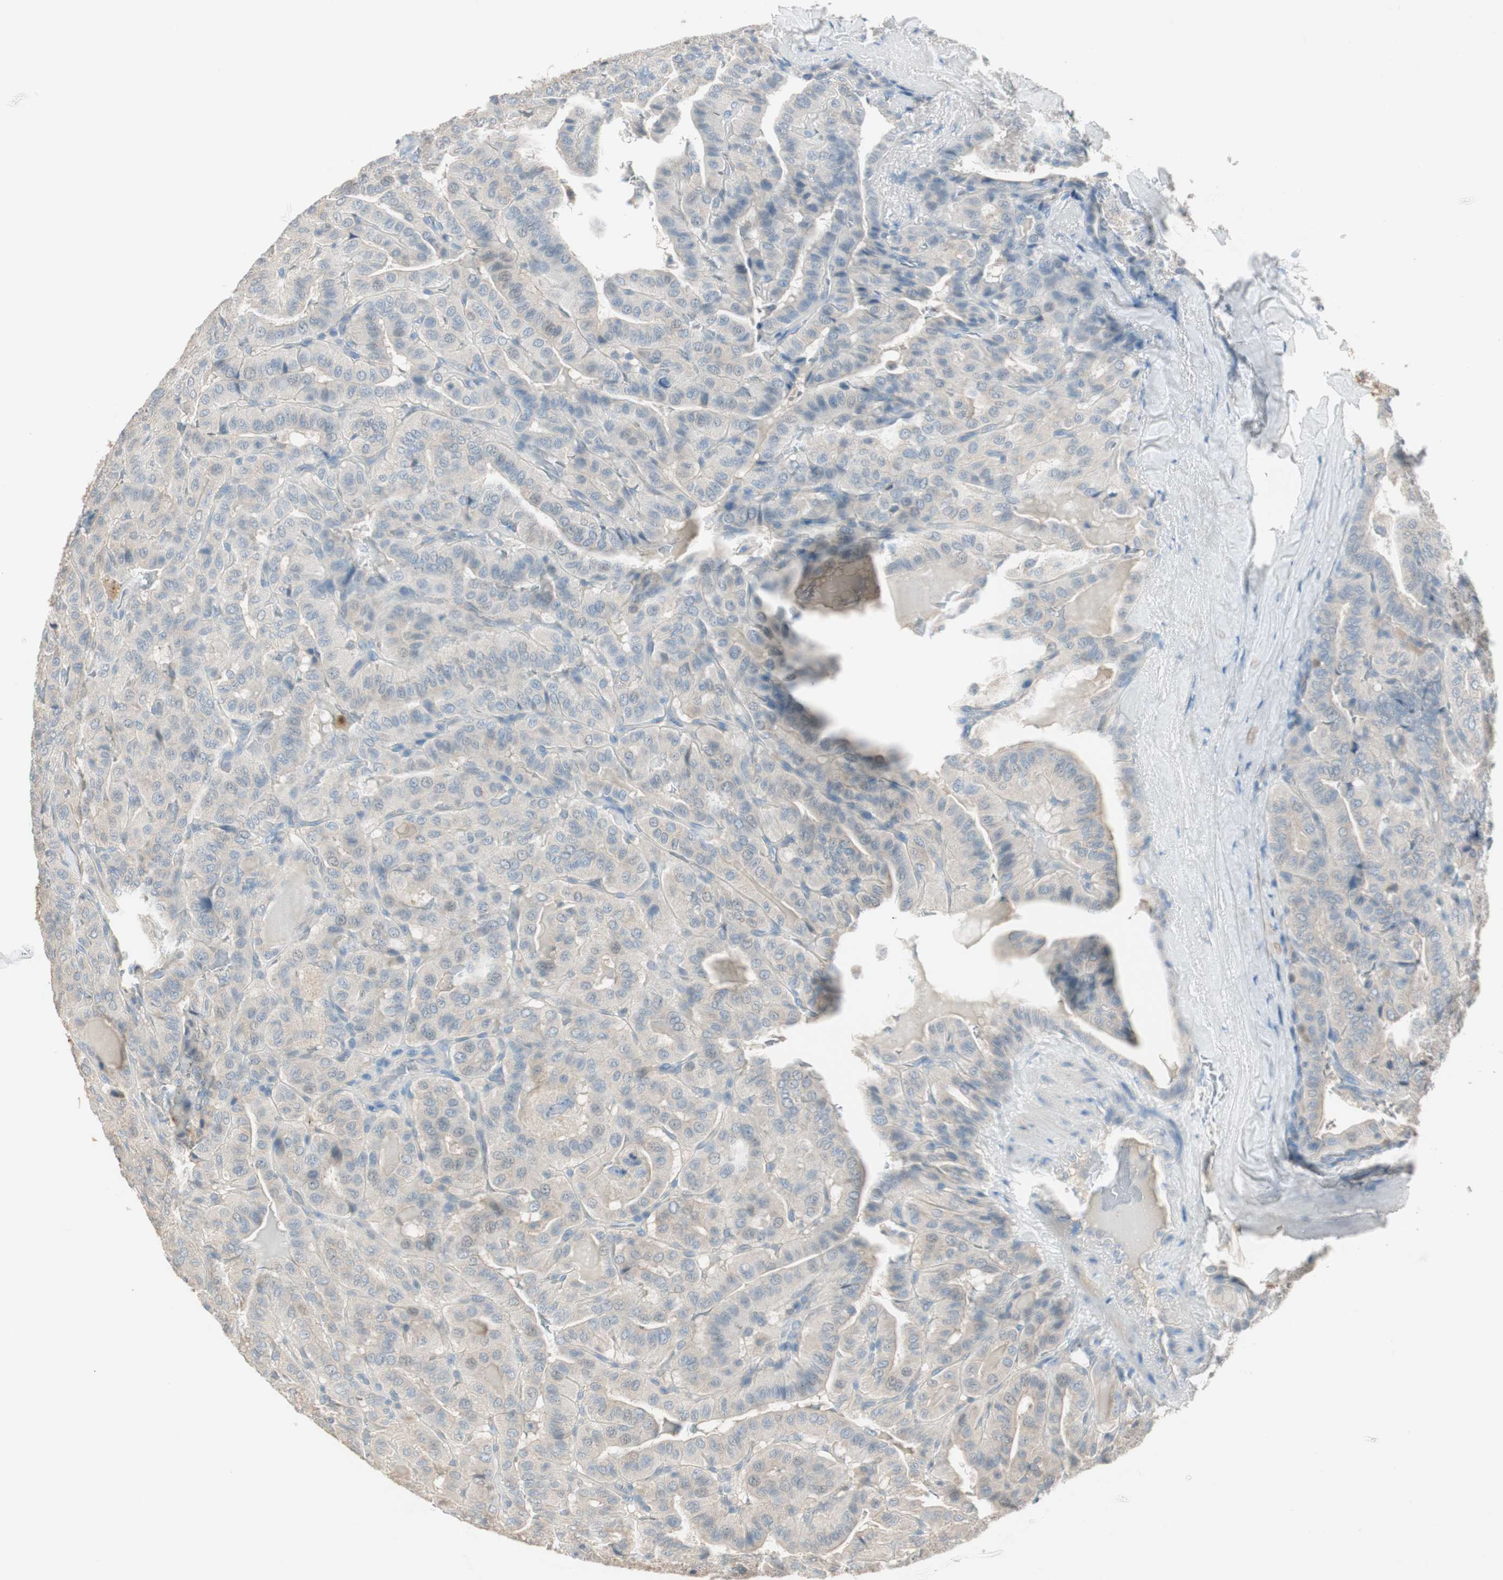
{"staining": {"intensity": "weak", "quantity": "25%-75%", "location": "cytoplasmic/membranous"}, "tissue": "thyroid cancer", "cell_type": "Tumor cells", "image_type": "cancer", "snomed": [{"axis": "morphology", "description": "Papillary adenocarcinoma, NOS"}, {"axis": "topography", "description": "Thyroid gland"}], "caption": "Thyroid papillary adenocarcinoma stained for a protein (brown) shows weak cytoplasmic/membranous positive expression in about 25%-75% of tumor cells.", "gene": "KHK", "patient": {"sex": "male", "age": 77}}